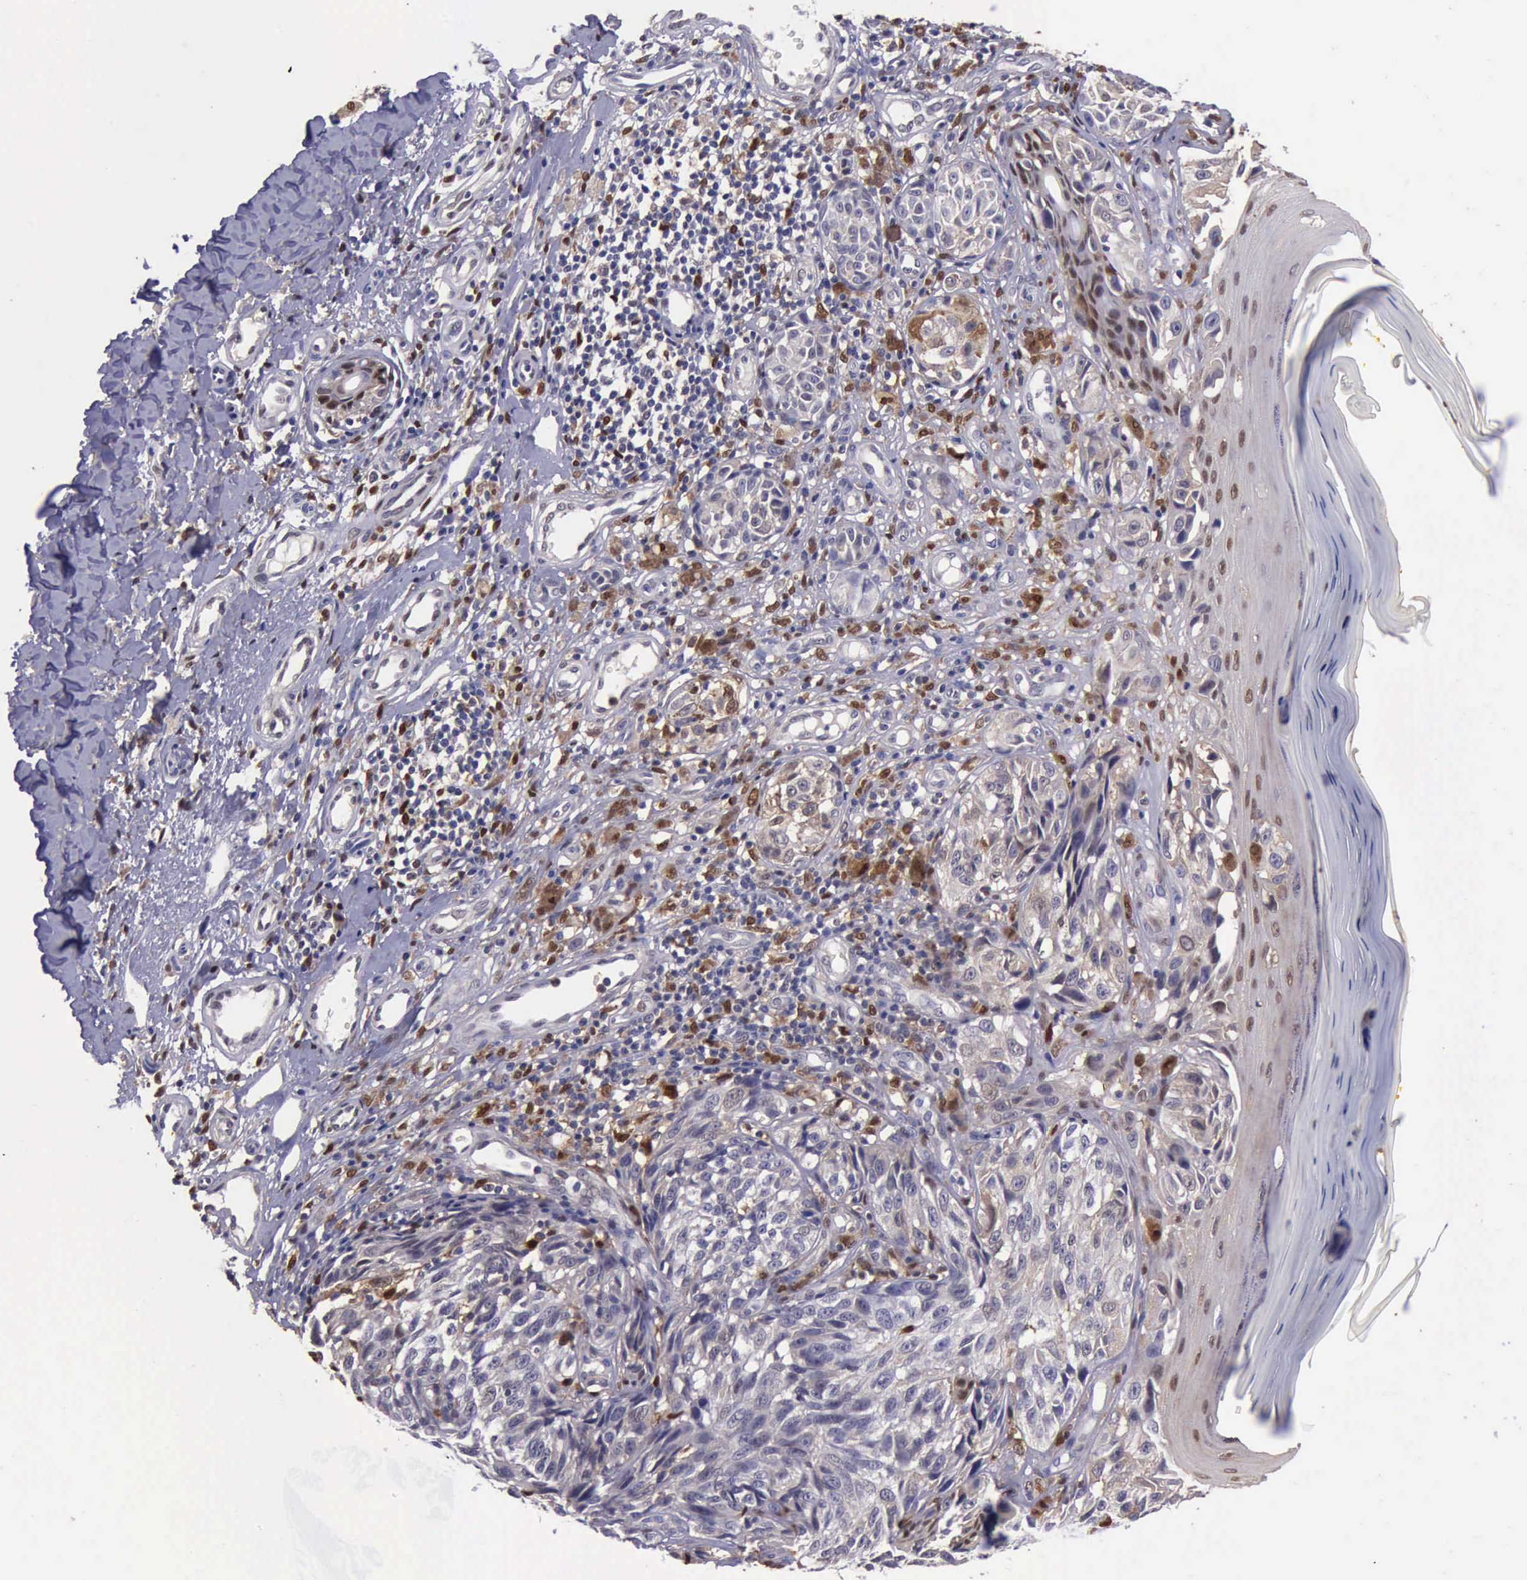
{"staining": {"intensity": "moderate", "quantity": "<25%", "location": "cytoplasmic/membranous,nuclear"}, "tissue": "melanoma", "cell_type": "Tumor cells", "image_type": "cancer", "snomed": [{"axis": "morphology", "description": "Malignant melanoma, NOS"}, {"axis": "topography", "description": "Skin"}], "caption": "Melanoma stained with a protein marker shows moderate staining in tumor cells.", "gene": "TYMP", "patient": {"sex": "male", "age": 67}}